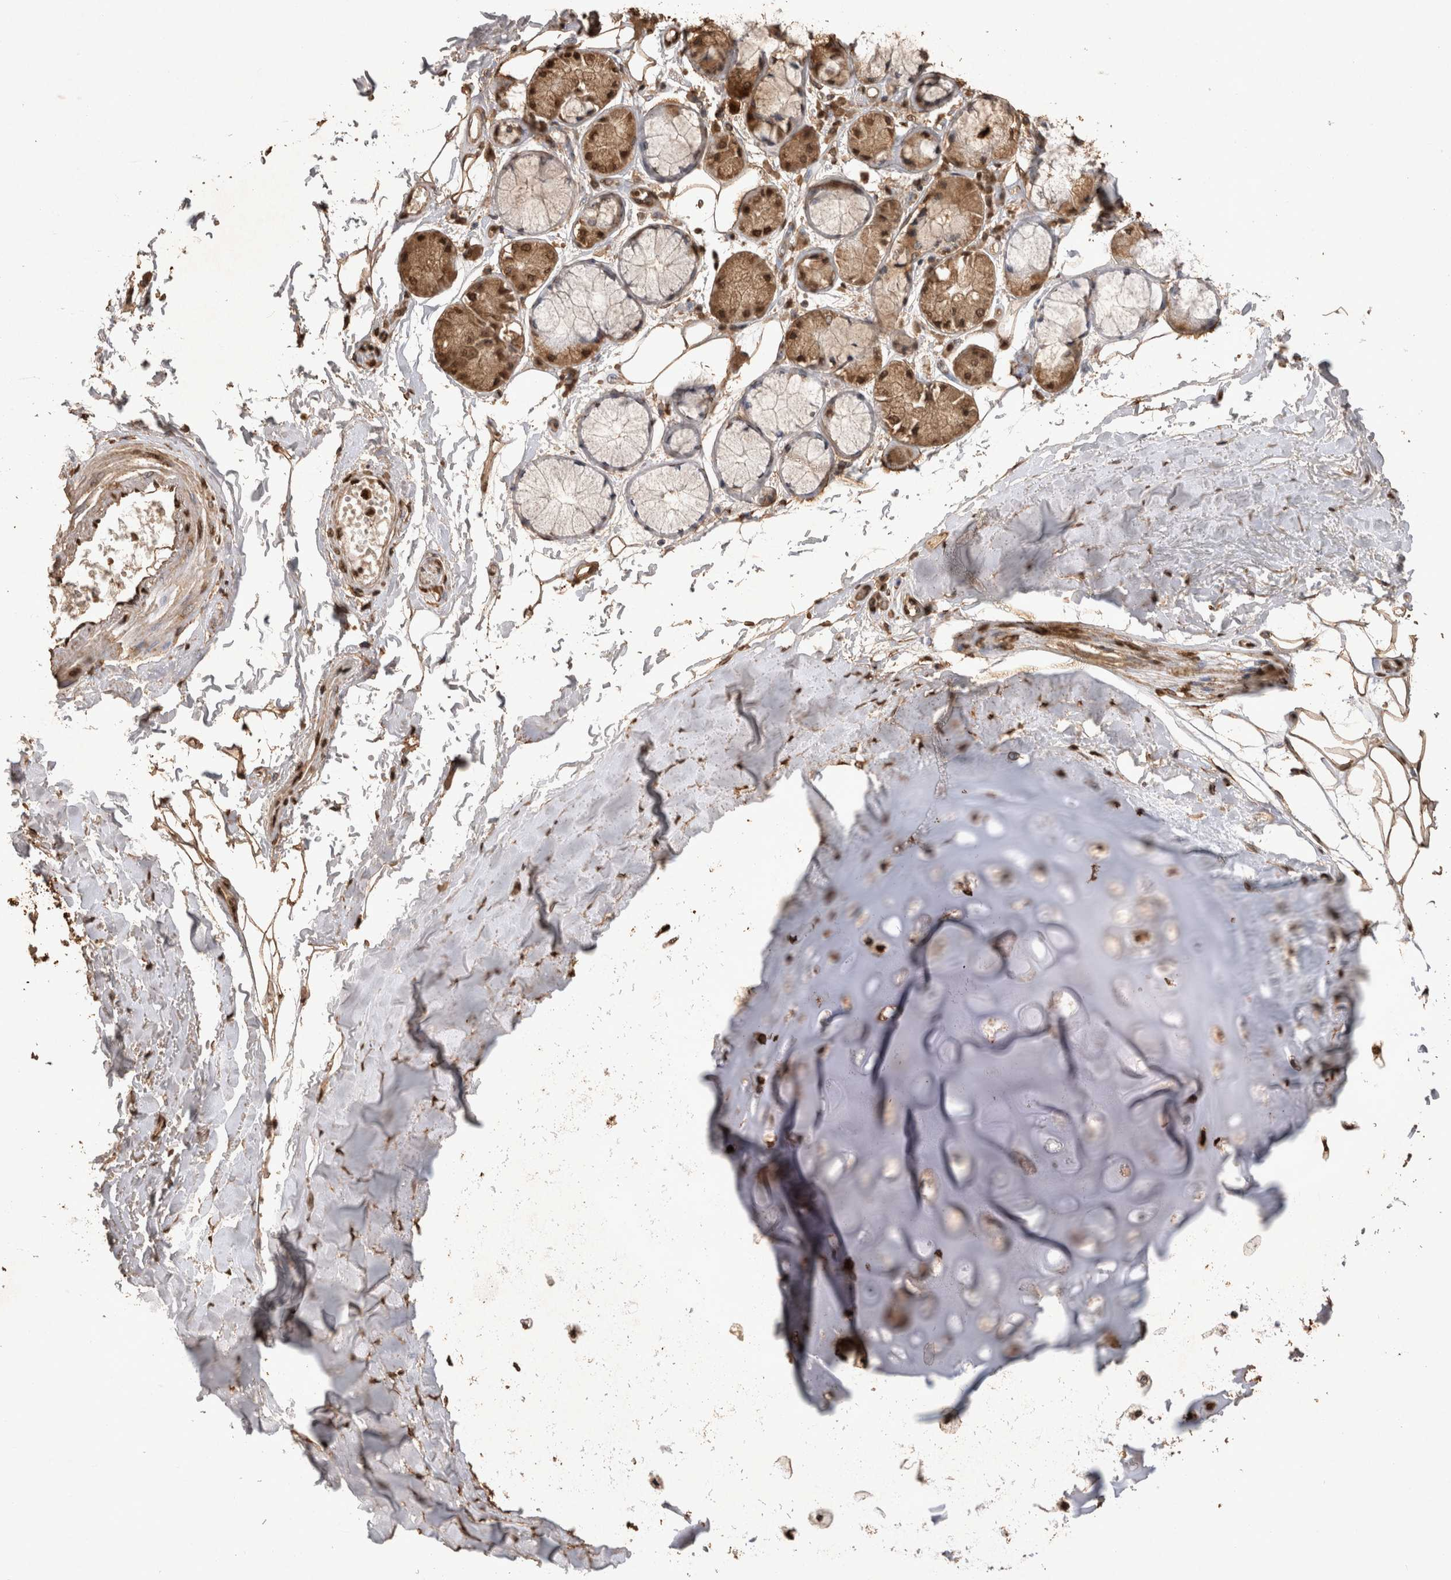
{"staining": {"intensity": "moderate", "quantity": ">75%", "location": "cytoplasmic/membranous"}, "tissue": "adipose tissue", "cell_type": "Adipocytes", "image_type": "normal", "snomed": [{"axis": "morphology", "description": "Normal tissue, NOS"}, {"axis": "topography", "description": "Bronchus"}], "caption": "Immunohistochemistry (IHC) photomicrograph of benign human adipose tissue stained for a protein (brown), which reveals medium levels of moderate cytoplasmic/membranous positivity in about >75% of adipocytes.", "gene": "OAS2", "patient": {"sex": "male", "age": 66}}